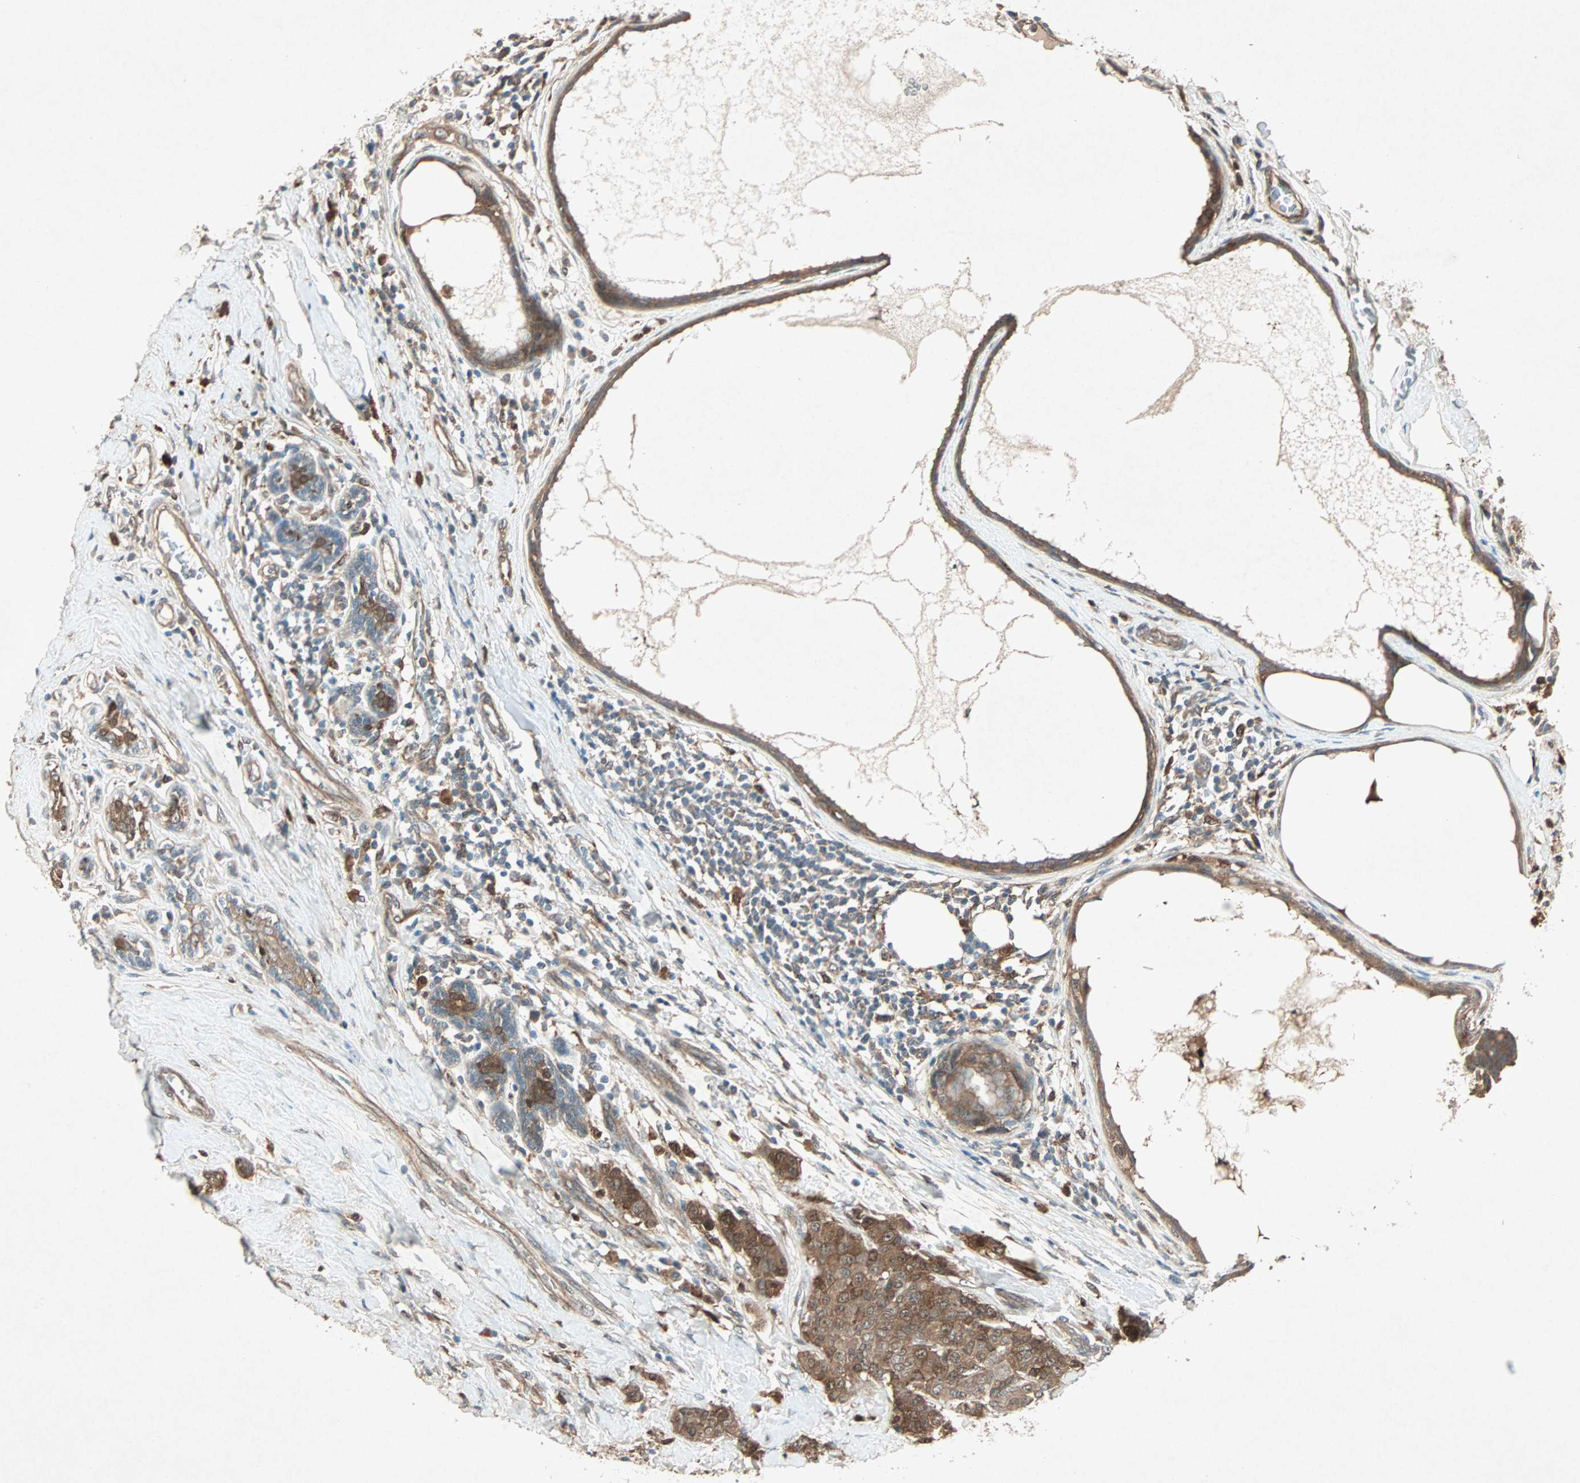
{"staining": {"intensity": "moderate", "quantity": ">75%", "location": "cytoplasmic/membranous"}, "tissue": "breast cancer", "cell_type": "Tumor cells", "image_type": "cancer", "snomed": [{"axis": "morphology", "description": "Duct carcinoma"}, {"axis": "topography", "description": "Breast"}], "caption": "High-magnification brightfield microscopy of breast infiltrating ductal carcinoma stained with DAB (brown) and counterstained with hematoxylin (blue). tumor cells exhibit moderate cytoplasmic/membranous positivity is appreciated in approximately>75% of cells.", "gene": "SDSL", "patient": {"sex": "female", "age": 40}}